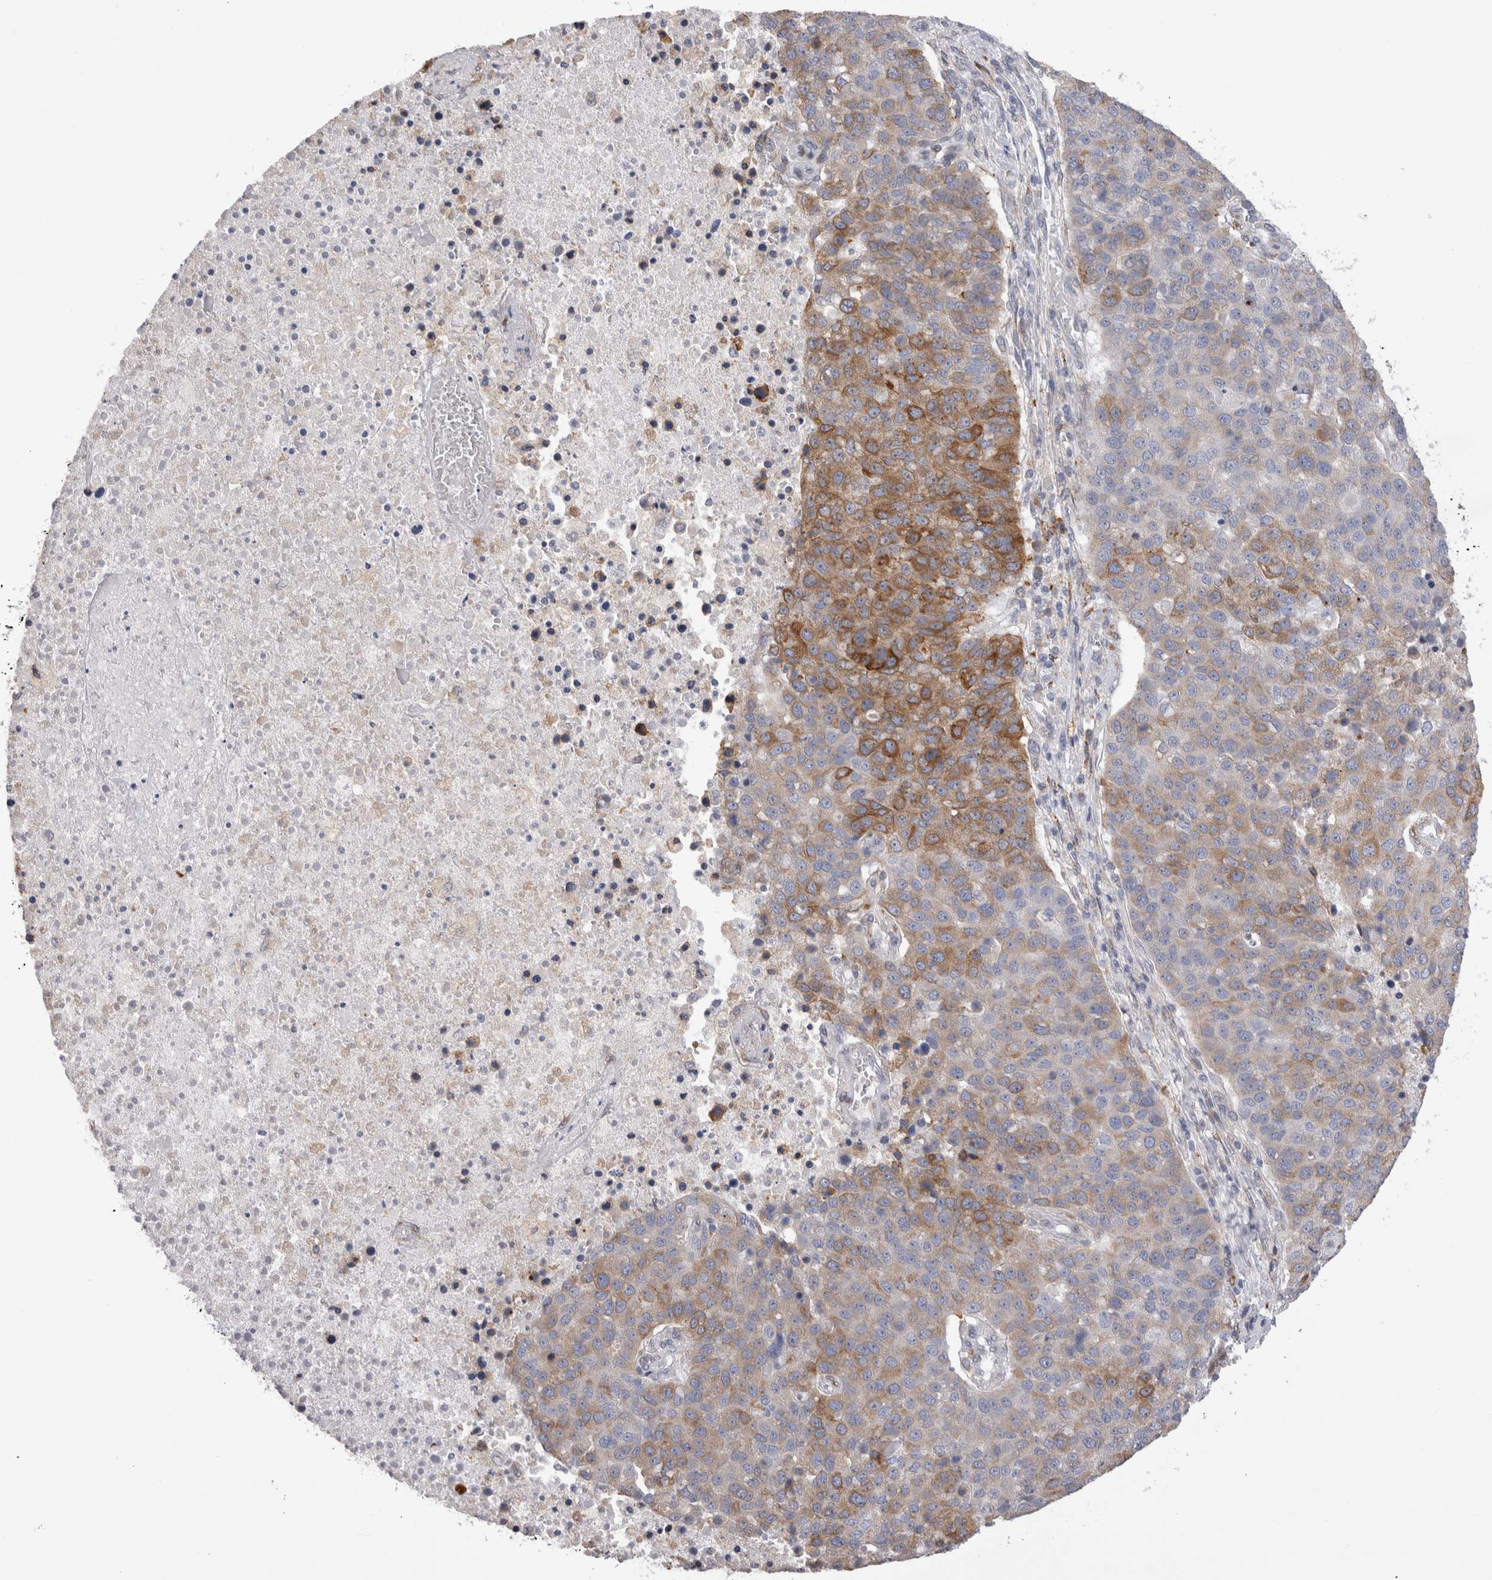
{"staining": {"intensity": "moderate", "quantity": "25%-75%", "location": "cytoplasmic/membranous"}, "tissue": "pancreatic cancer", "cell_type": "Tumor cells", "image_type": "cancer", "snomed": [{"axis": "morphology", "description": "Adenocarcinoma, NOS"}, {"axis": "topography", "description": "Pancreas"}], "caption": "The micrograph demonstrates a brown stain indicating the presence of a protein in the cytoplasmic/membranous of tumor cells in adenocarcinoma (pancreatic). The staining was performed using DAB to visualize the protein expression in brown, while the nuclei were stained in blue with hematoxylin (Magnification: 20x).", "gene": "VCPIP1", "patient": {"sex": "female", "age": 61}}